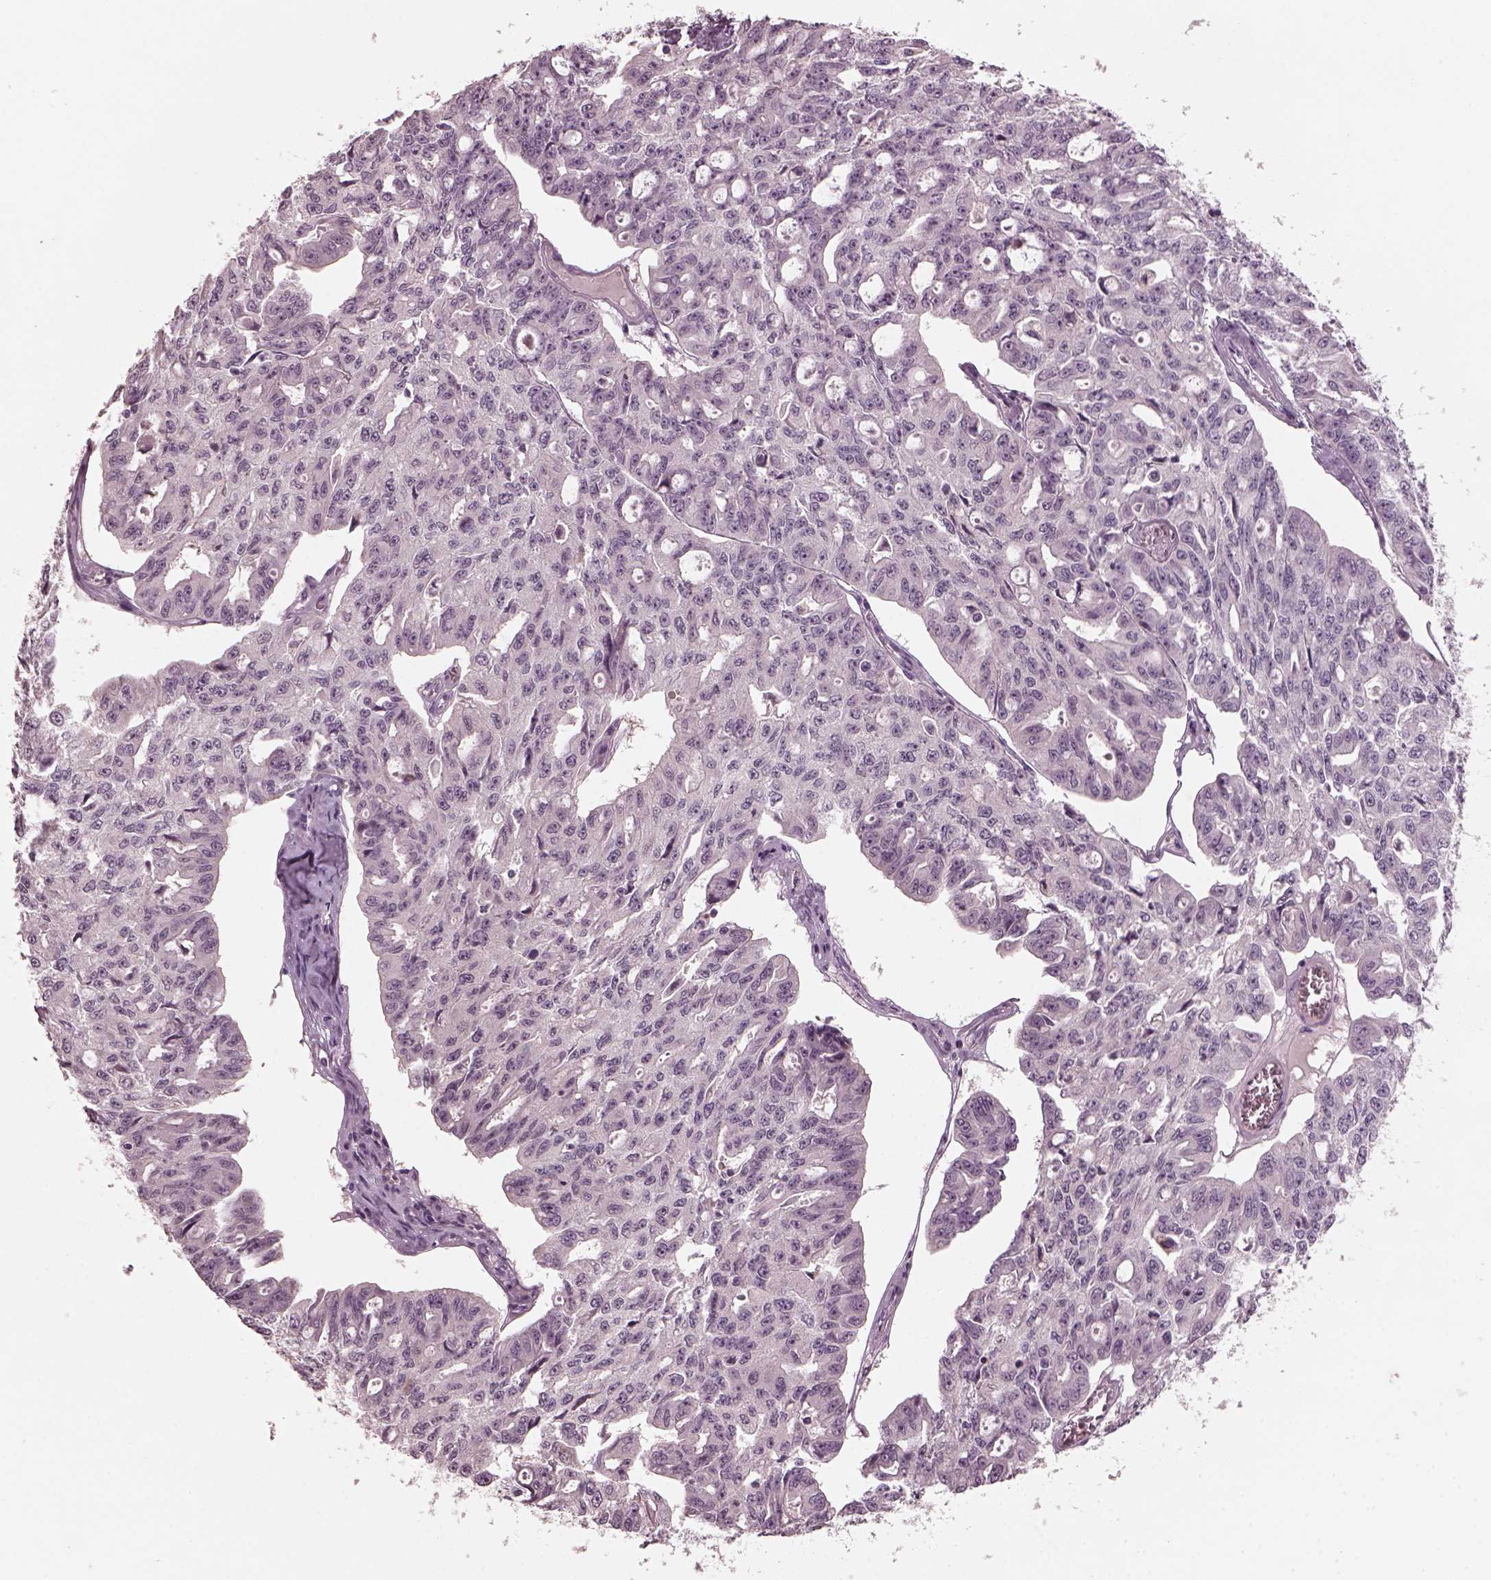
{"staining": {"intensity": "negative", "quantity": "none", "location": "none"}, "tissue": "ovarian cancer", "cell_type": "Tumor cells", "image_type": "cancer", "snomed": [{"axis": "morphology", "description": "Carcinoma, endometroid"}, {"axis": "topography", "description": "Ovary"}], "caption": "The photomicrograph shows no staining of tumor cells in ovarian endometroid carcinoma. Nuclei are stained in blue.", "gene": "RCVRN", "patient": {"sex": "female", "age": 65}}